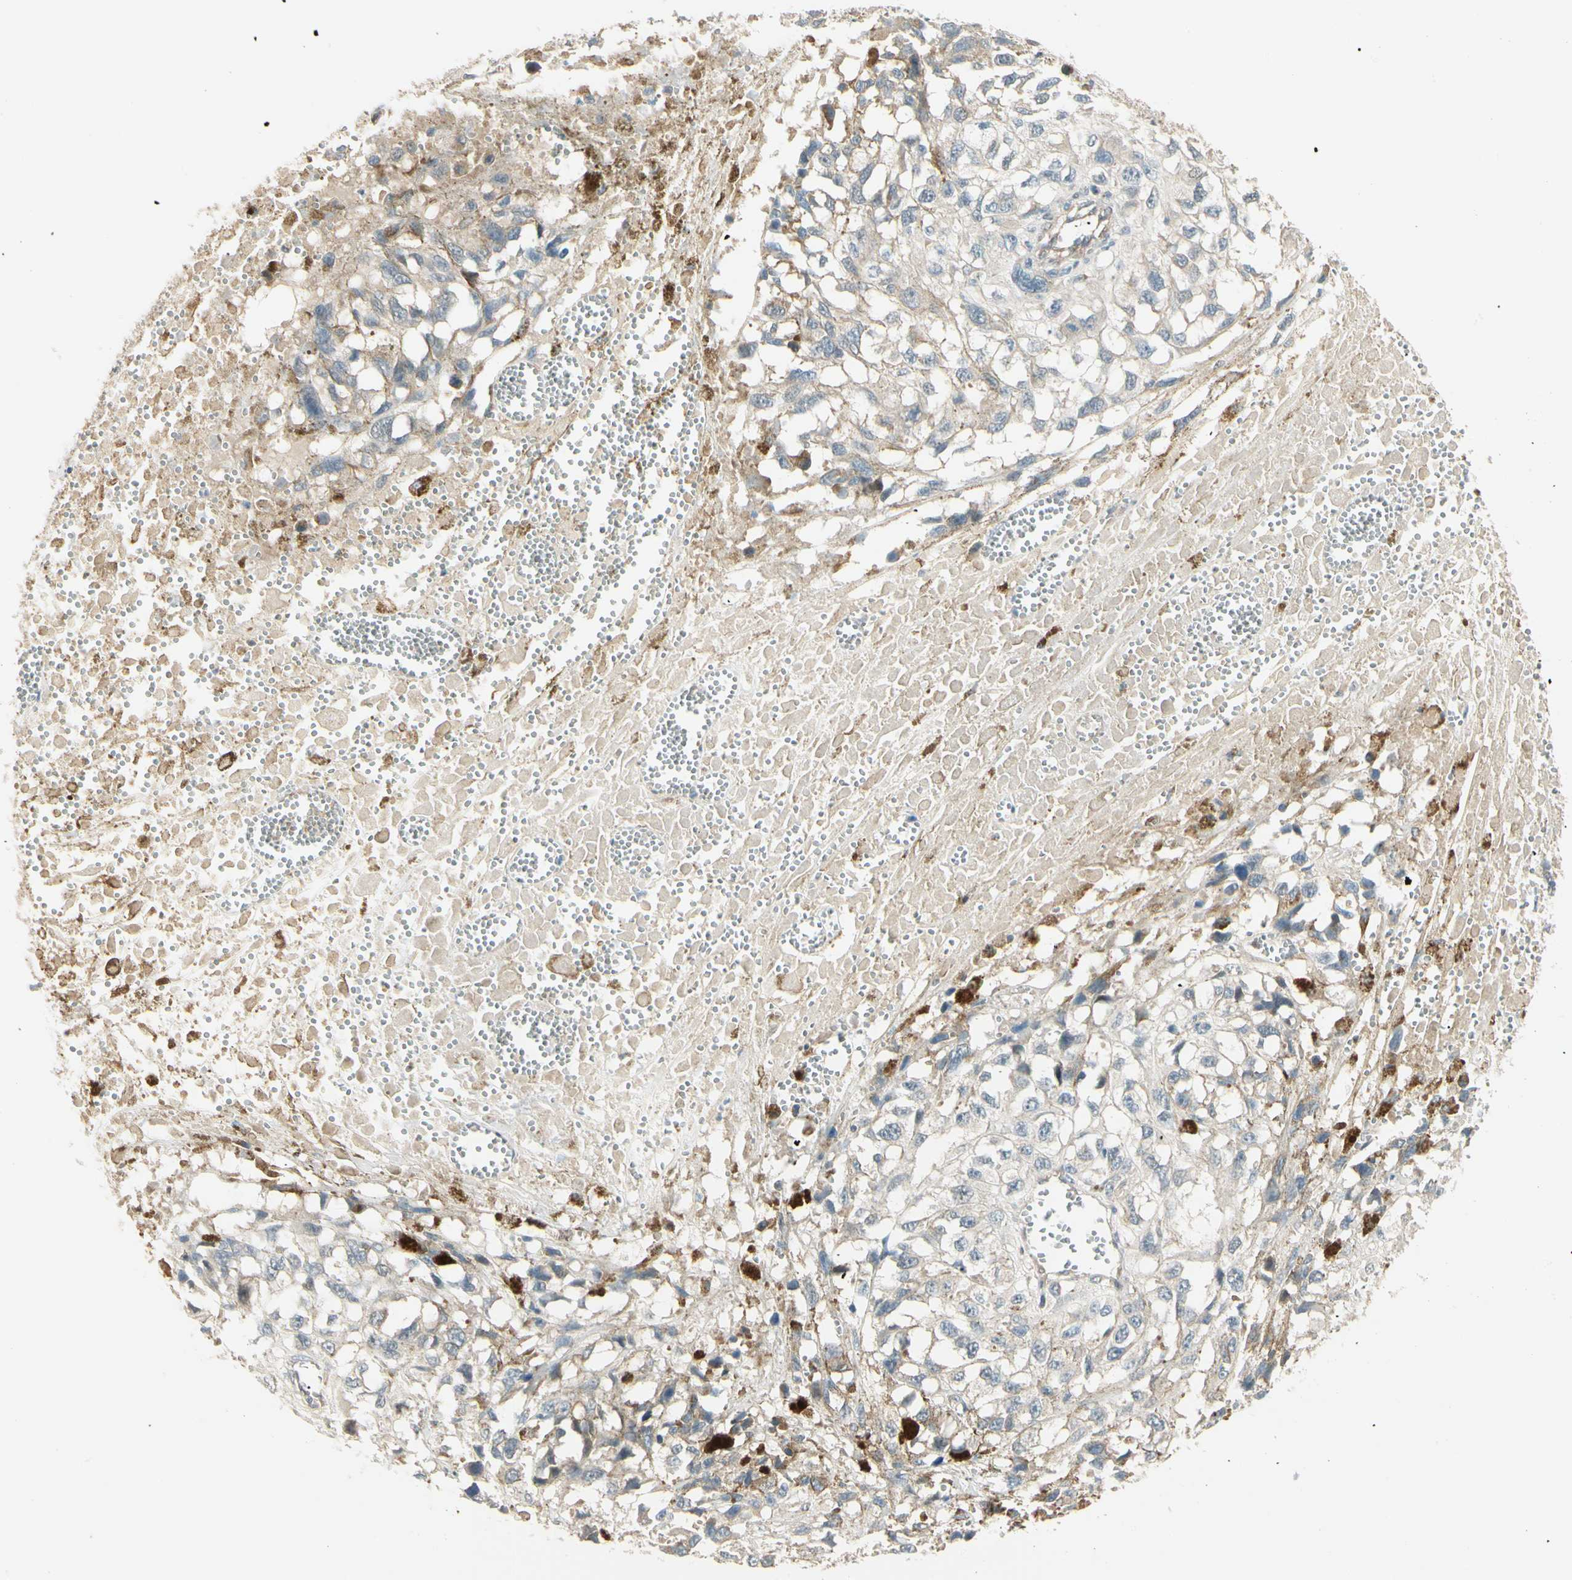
{"staining": {"intensity": "weak", "quantity": "<25%", "location": "cytoplasmic/membranous"}, "tissue": "melanoma", "cell_type": "Tumor cells", "image_type": "cancer", "snomed": [{"axis": "morphology", "description": "Malignant melanoma, Metastatic site"}, {"axis": "topography", "description": "Lymph node"}], "caption": "Malignant melanoma (metastatic site) was stained to show a protein in brown. There is no significant positivity in tumor cells. (Brightfield microscopy of DAB (3,3'-diaminobenzidine) immunohistochemistry at high magnification).", "gene": "EPHB3", "patient": {"sex": "male", "age": 59}}